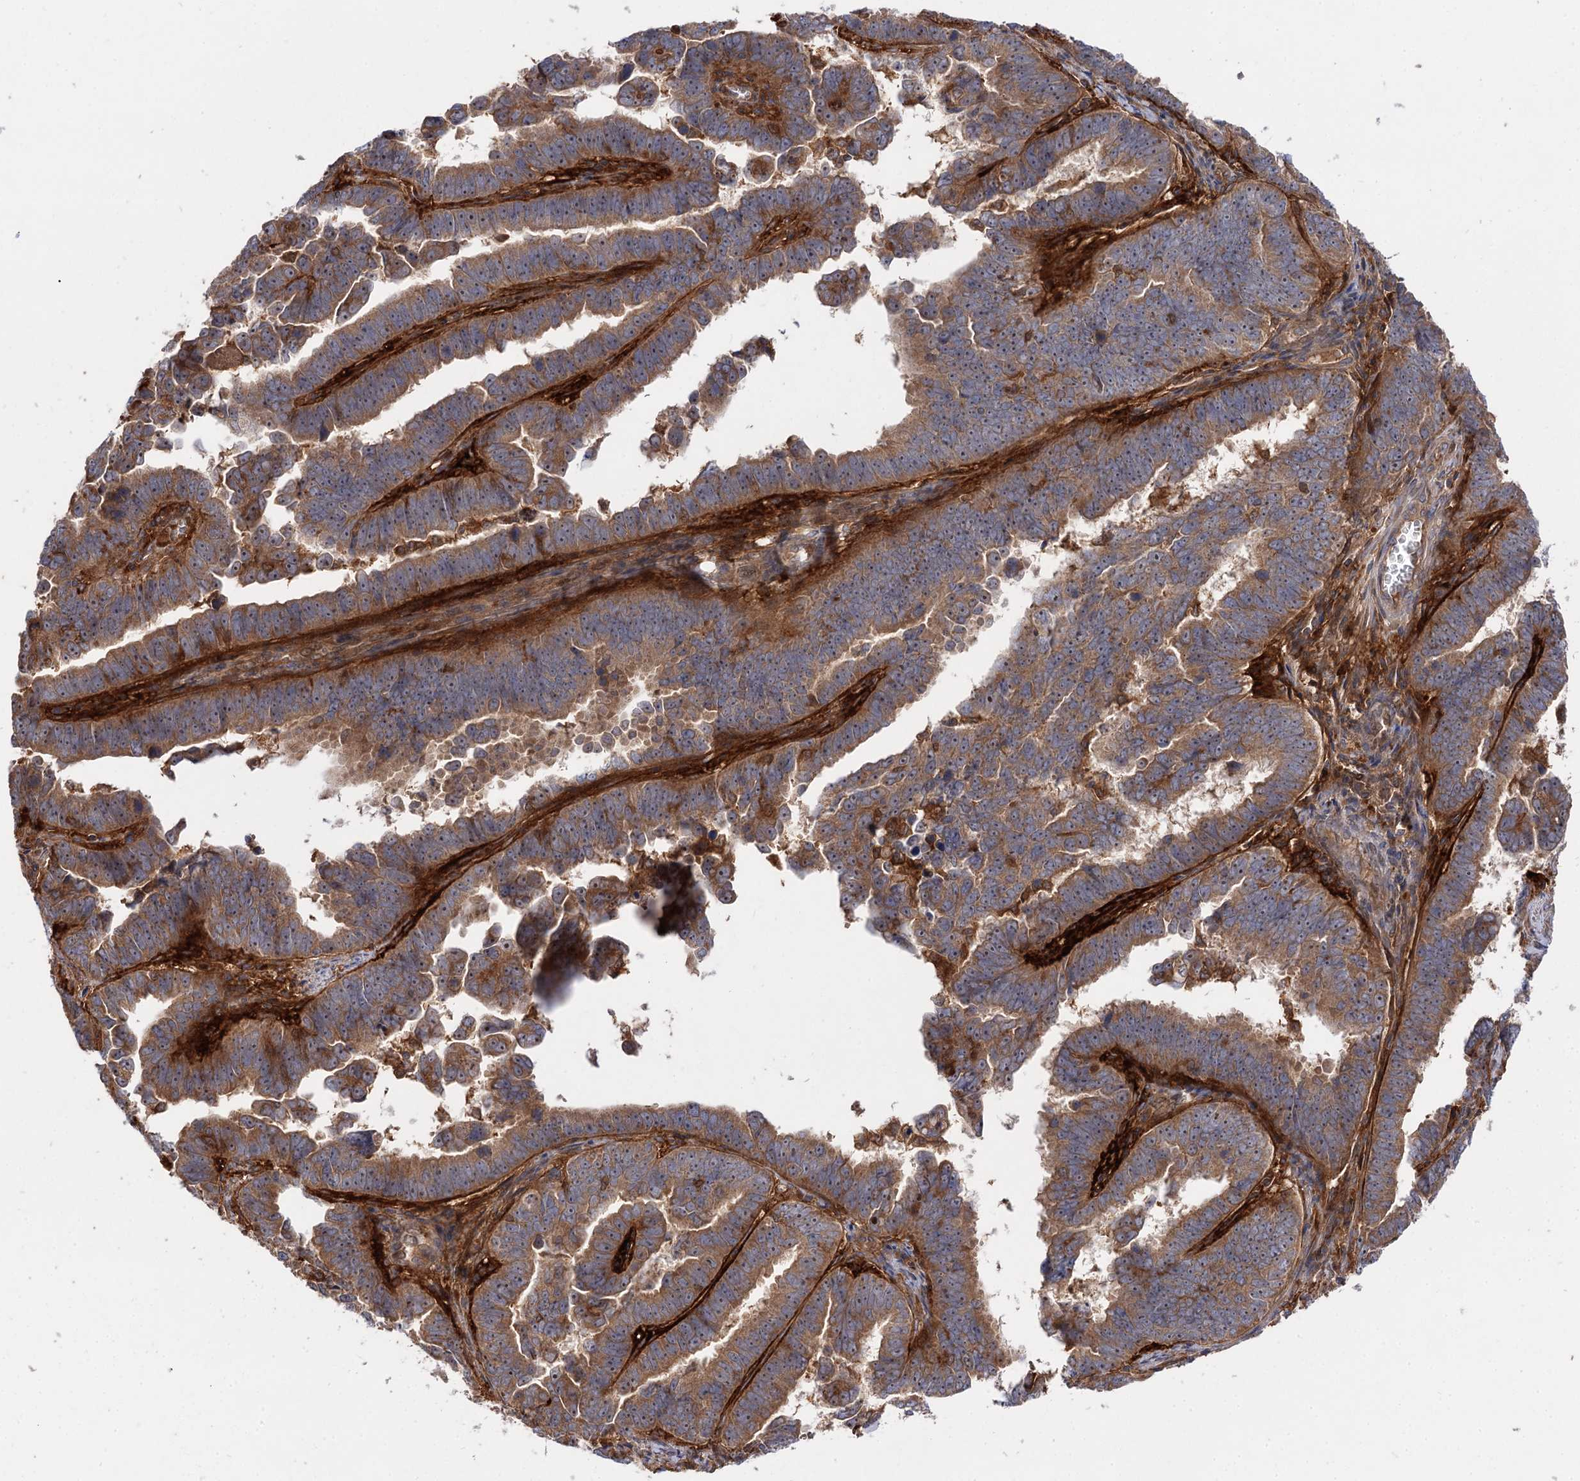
{"staining": {"intensity": "moderate", "quantity": ">75%", "location": "cytoplasmic/membranous"}, "tissue": "endometrial cancer", "cell_type": "Tumor cells", "image_type": "cancer", "snomed": [{"axis": "morphology", "description": "Adenocarcinoma, NOS"}, {"axis": "topography", "description": "Endometrium"}], "caption": "This histopathology image demonstrates immunohistochemistry (IHC) staining of human endometrial adenocarcinoma, with medium moderate cytoplasmic/membranous staining in approximately >75% of tumor cells.", "gene": "PATL1", "patient": {"sex": "female", "age": 75}}